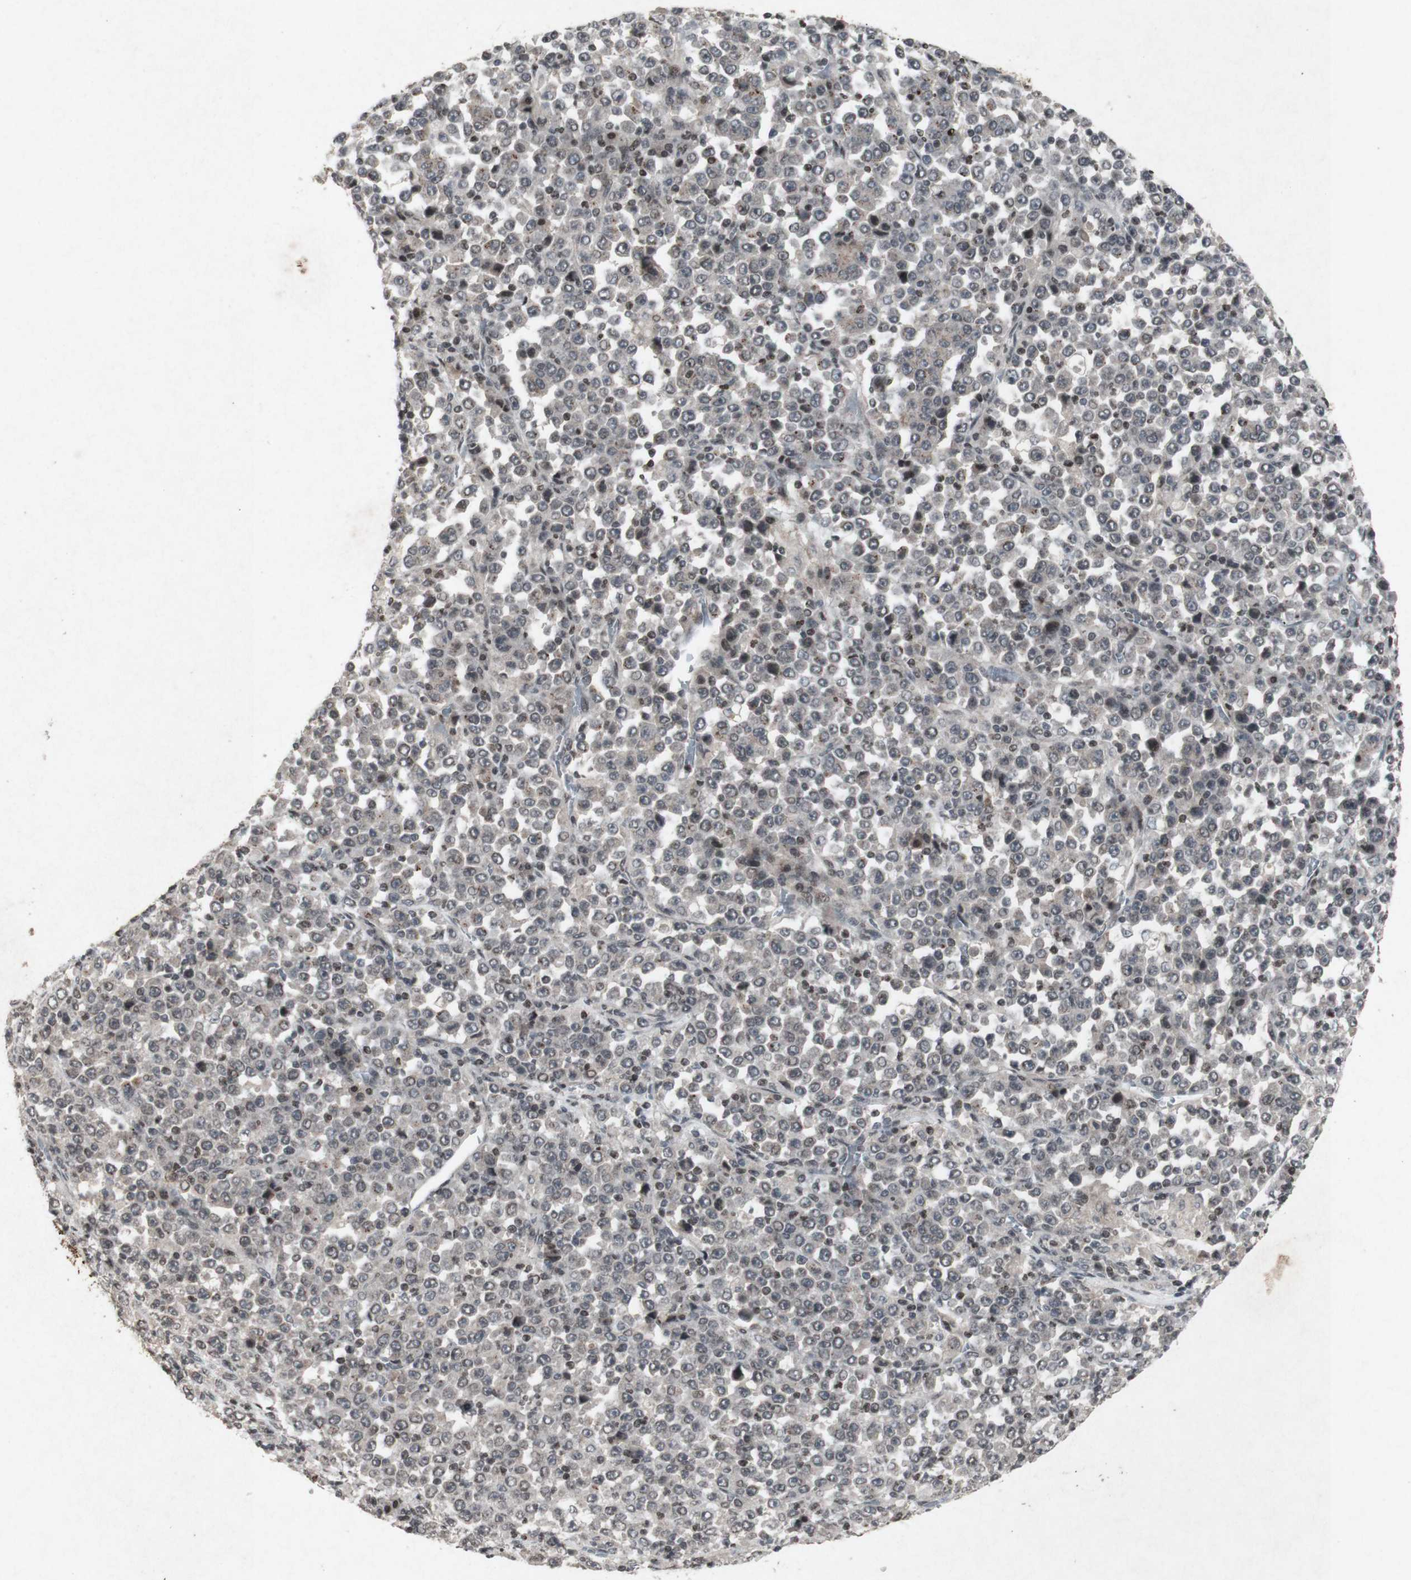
{"staining": {"intensity": "negative", "quantity": "none", "location": "none"}, "tissue": "stomach cancer", "cell_type": "Tumor cells", "image_type": "cancer", "snomed": [{"axis": "morphology", "description": "Normal tissue, NOS"}, {"axis": "morphology", "description": "Adenocarcinoma, NOS"}, {"axis": "topography", "description": "Stomach, upper"}, {"axis": "topography", "description": "Stomach"}], "caption": "Tumor cells are negative for protein expression in human stomach adenocarcinoma. The staining was performed using DAB (3,3'-diaminobenzidine) to visualize the protein expression in brown, while the nuclei were stained in blue with hematoxylin (Magnification: 20x).", "gene": "PLXNA1", "patient": {"sex": "male", "age": 59}}